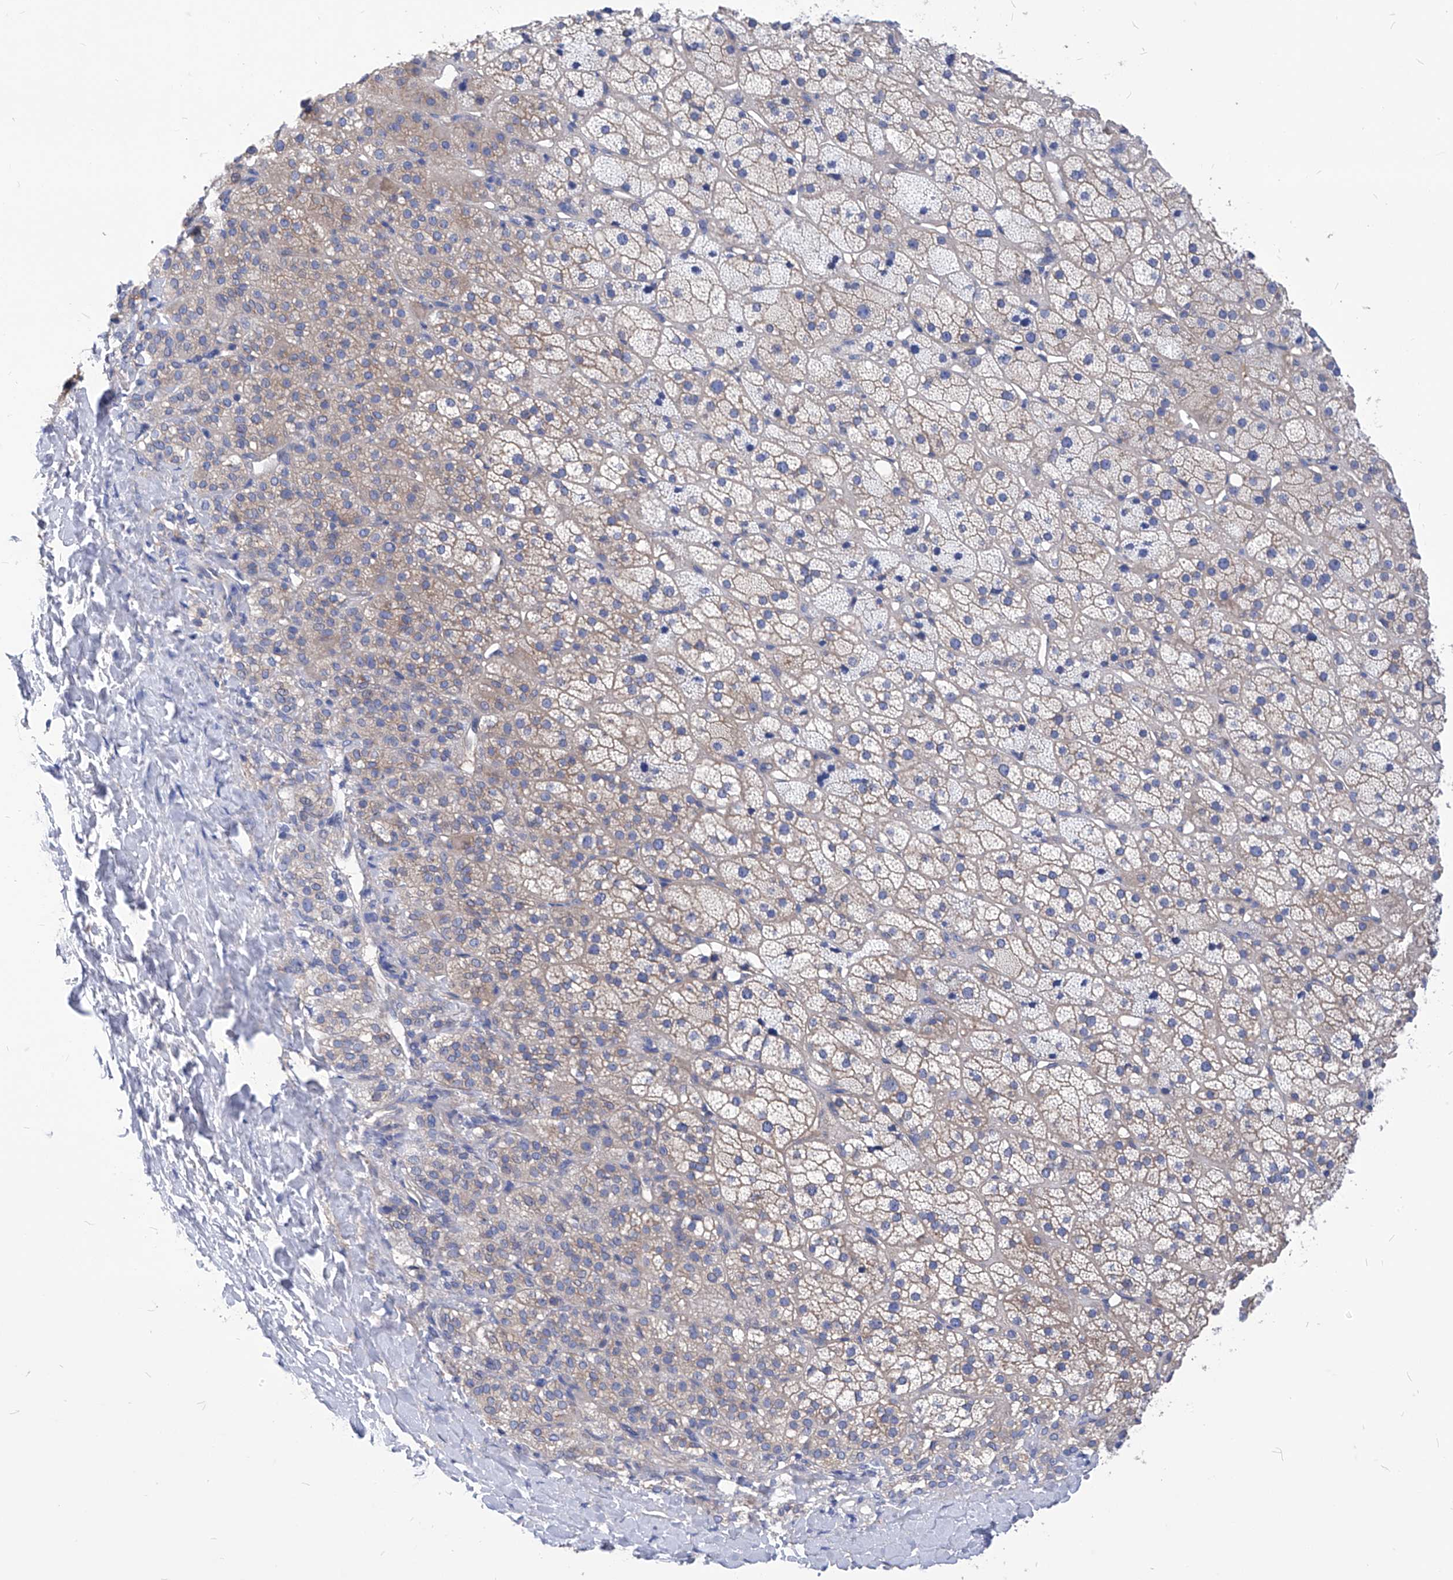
{"staining": {"intensity": "weak", "quantity": "<25%", "location": "cytoplasmic/membranous"}, "tissue": "adrenal gland", "cell_type": "Glandular cells", "image_type": "normal", "snomed": [{"axis": "morphology", "description": "Normal tissue, NOS"}, {"axis": "topography", "description": "Adrenal gland"}], "caption": "Normal adrenal gland was stained to show a protein in brown. There is no significant staining in glandular cells.", "gene": "XPNPEP1", "patient": {"sex": "female", "age": 57}}